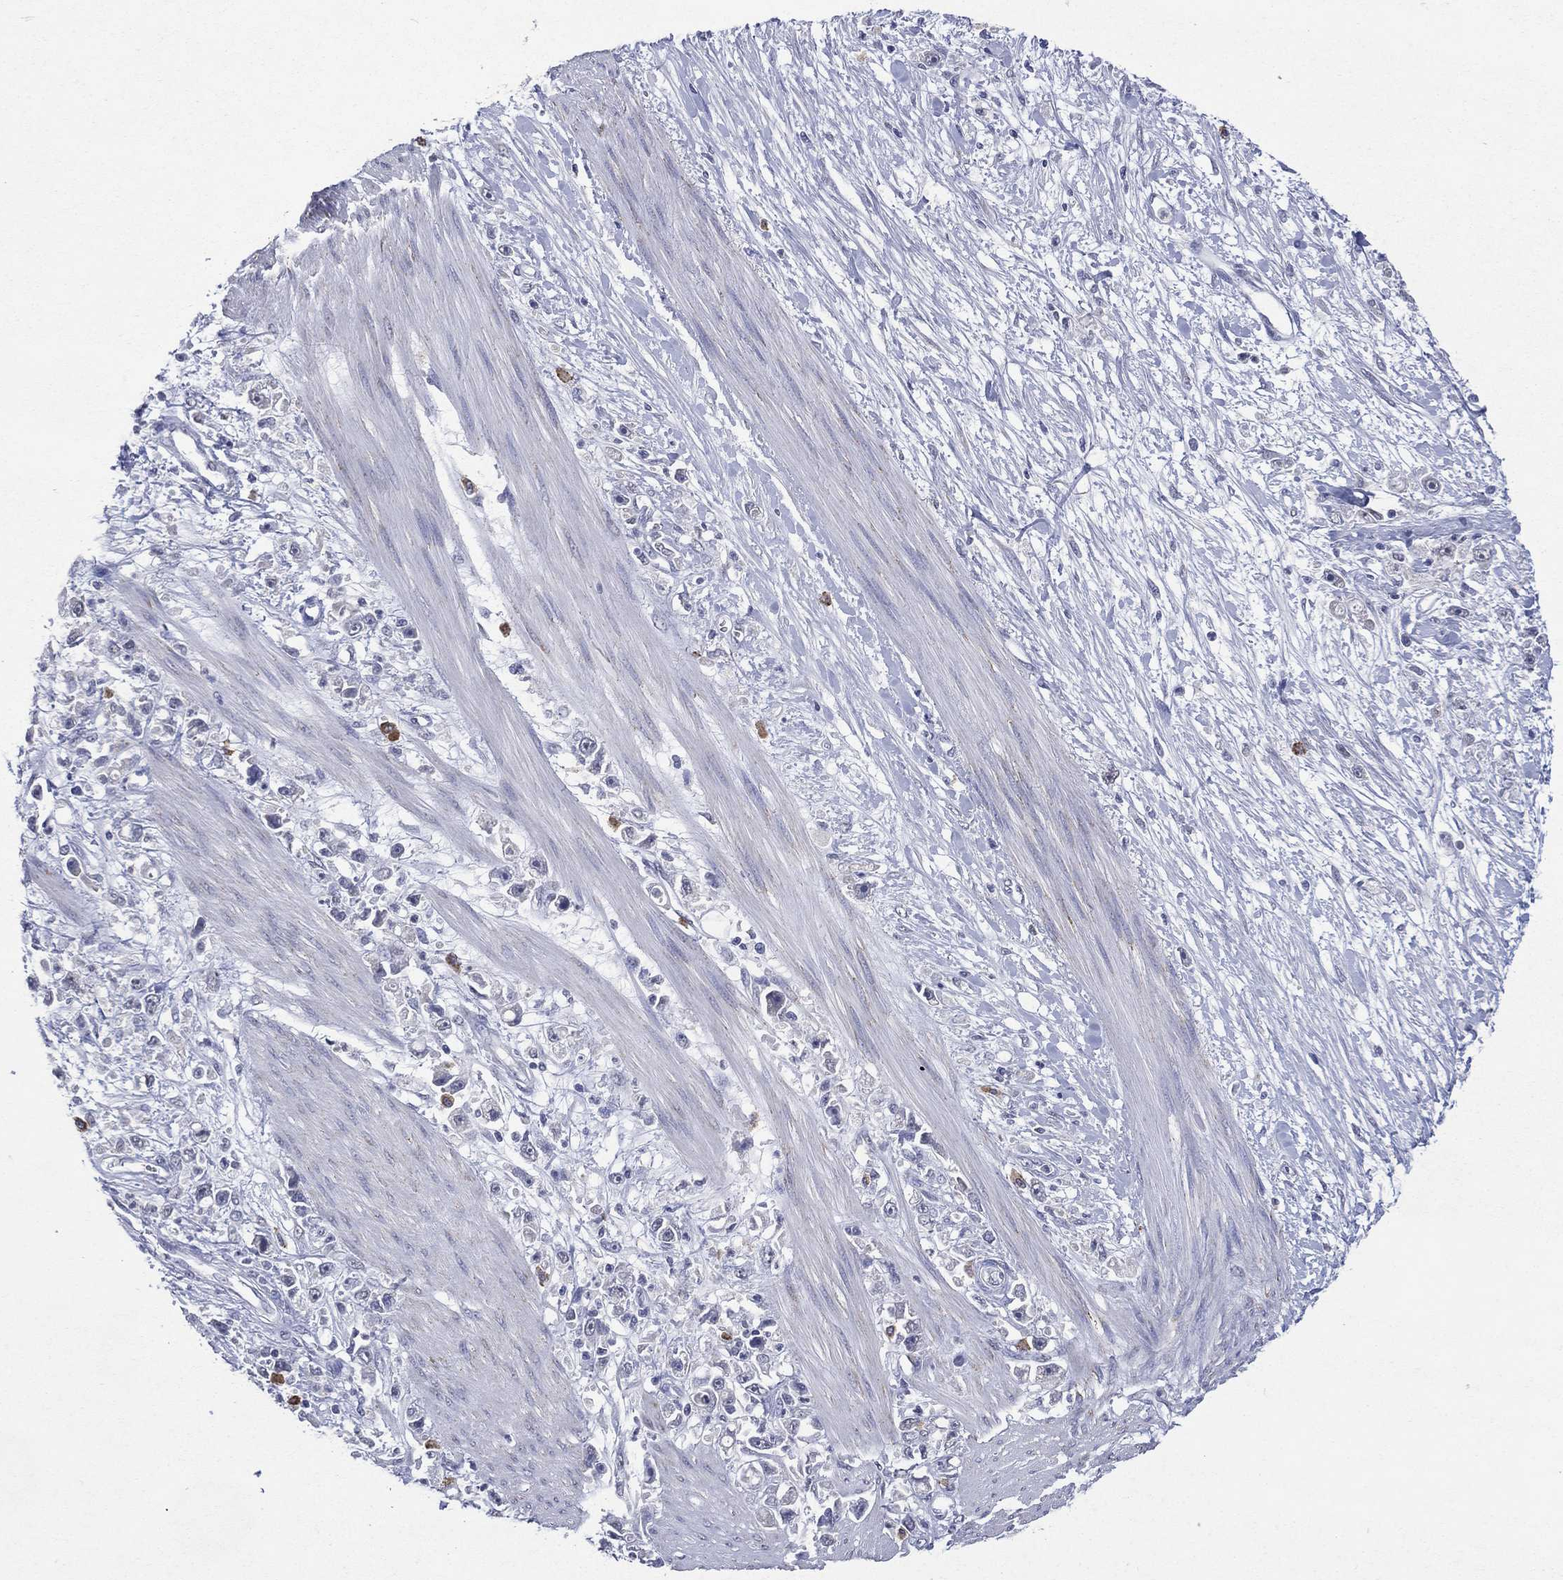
{"staining": {"intensity": "negative", "quantity": "none", "location": "none"}, "tissue": "stomach cancer", "cell_type": "Tumor cells", "image_type": "cancer", "snomed": [{"axis": "morphology", "description": "Adenocarcinoma, NOS"}, {"axis": "topography", "description": "Stomach"}], "caption": "IHC micrograph of neoplastic tissue: stomach cancer (adenocarcinoma) stained with DAB (3,3'-diaminobenzidine) reveals no significant protein staining in tumor cells.", "gene": "ASB10", "patient": {"sex": "female", "age": 59}}